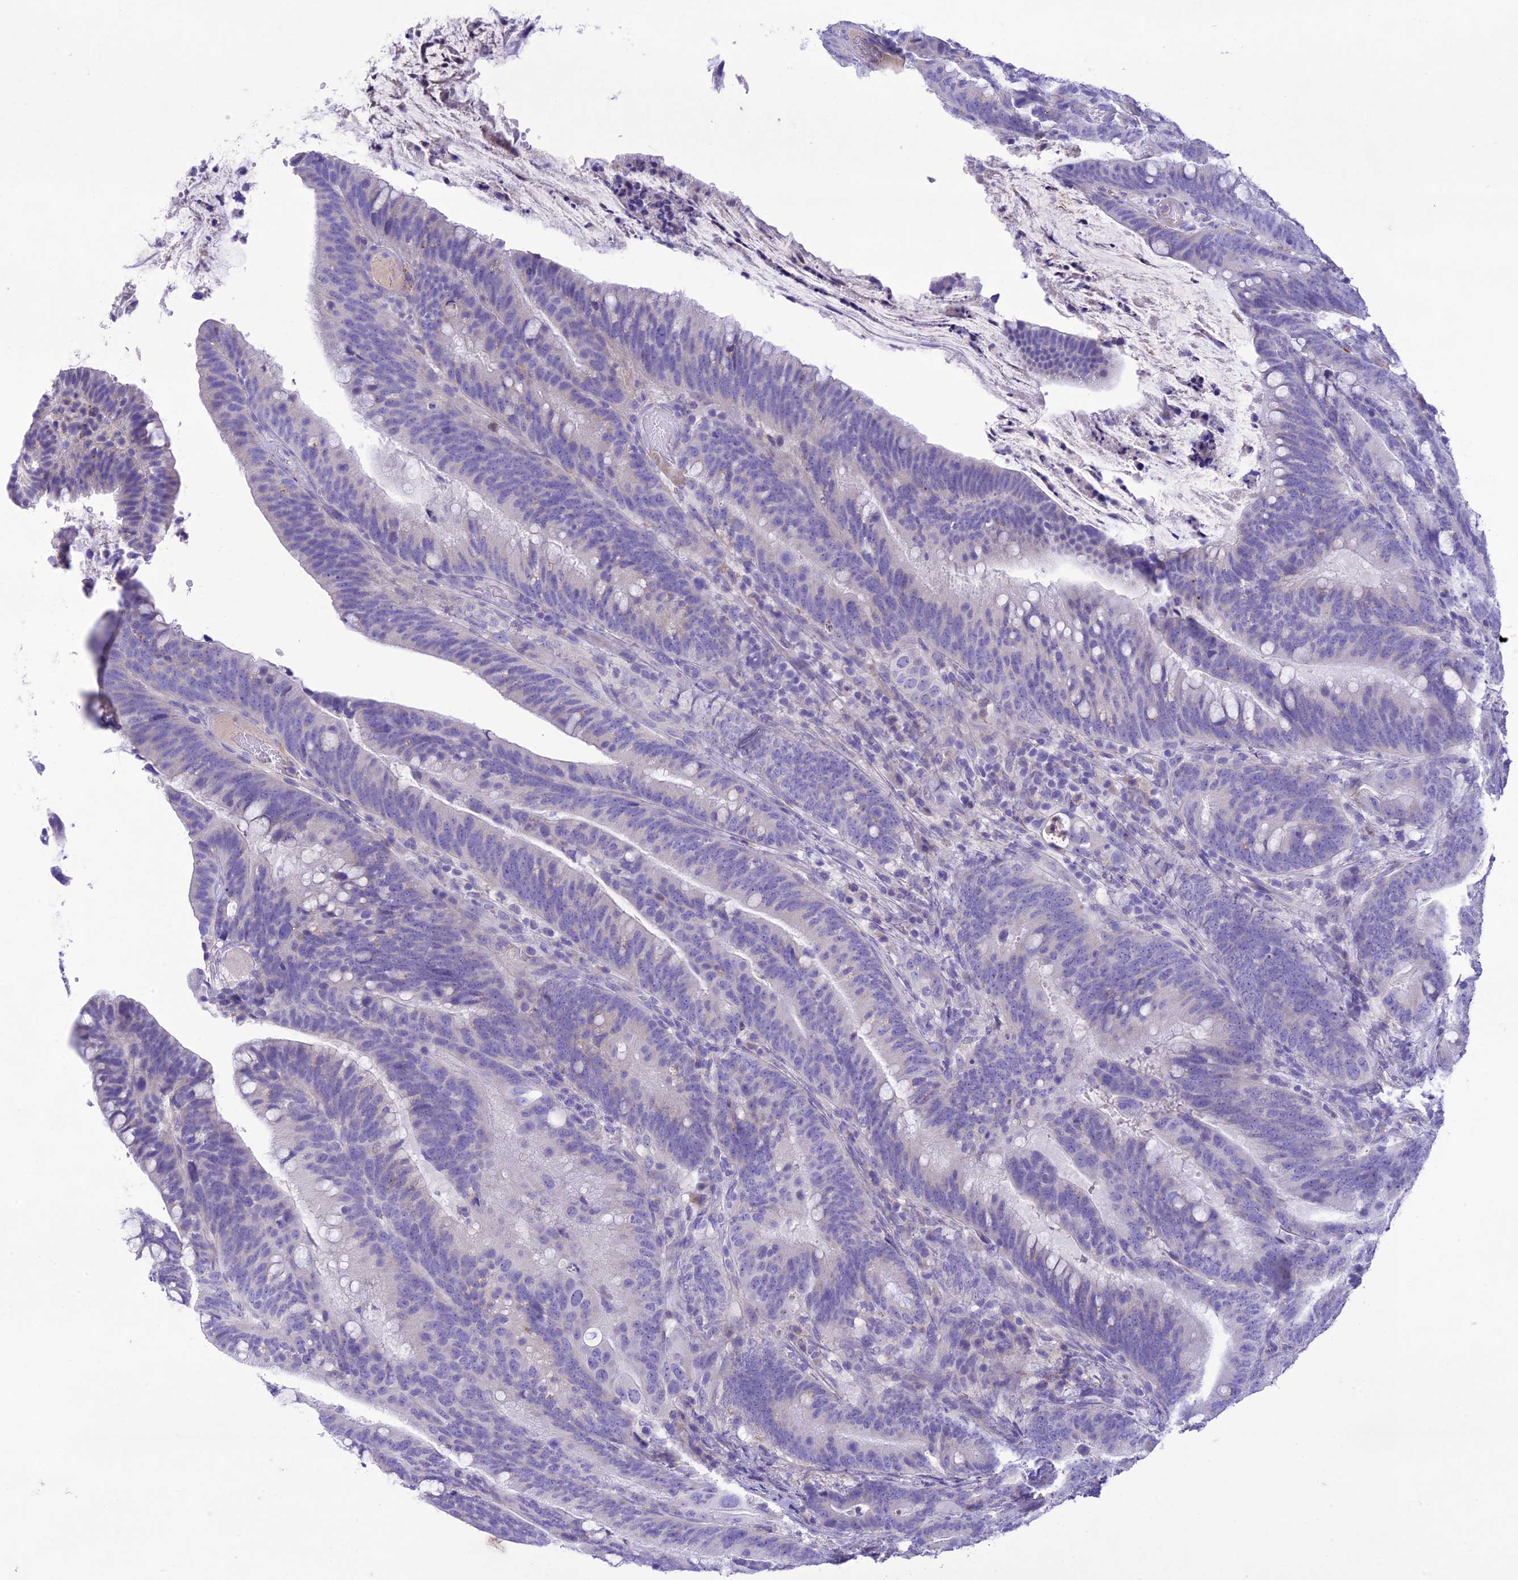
{"staining": {"intensity": "negative", "quantity": "none", "location": "none"}, "tissue": "colorectal cancer", "cell_type": "Tumor cells", "image_type": "cancer", "snomed": [{"axis": "morphology", "description": "Adenocarcinoma, NOS"}, {"axis": "topography", "description": "Colon"}], "caption": "Photomicrograph shows no significant protein expression in tumor cells of colorectal cancer.", "gene": "SLC13A5", "patient": {"sex": "female", "age": 66}}